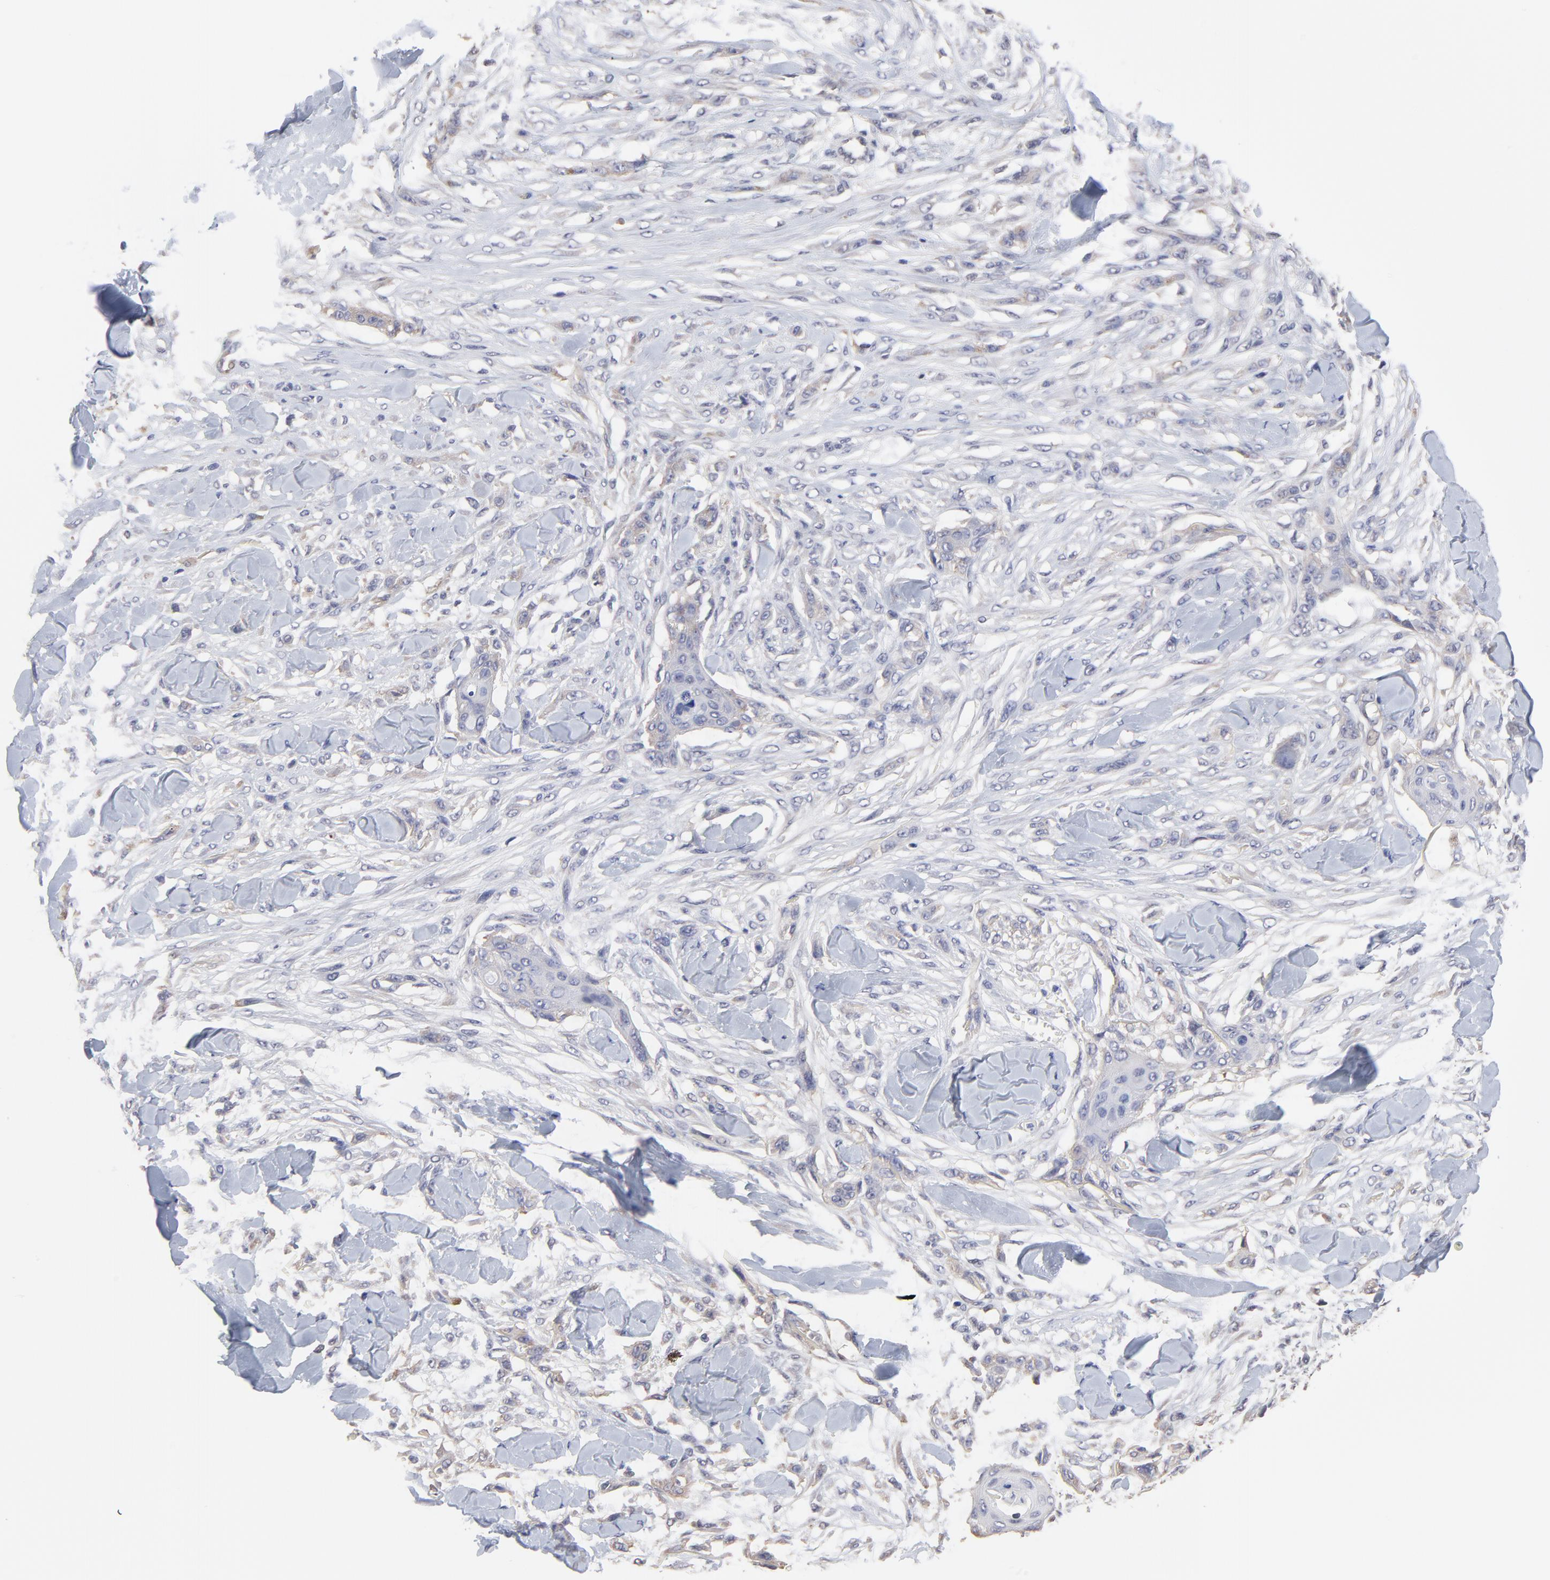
{"staining": {"intensity": "weak", "quantity": "<25%", "location": "cytoplasmic/membranous"}, "tissue": "skin cancer", "cell_type": "Tumor cells", "image_type": "cancer", "snomed": [{"axis": "morphology", "description": "Squamous cell carcinoma, NOS"}, {"axis": "topography", "description": "Skin"}], "caption": "Micrograph shows no significant protein positivity in tumor cells of squamous cell carcinoma (skin). Nuclei are stained in blue.", "gene": "CCT2", "patient": {"sex": "female", "age": 59}}